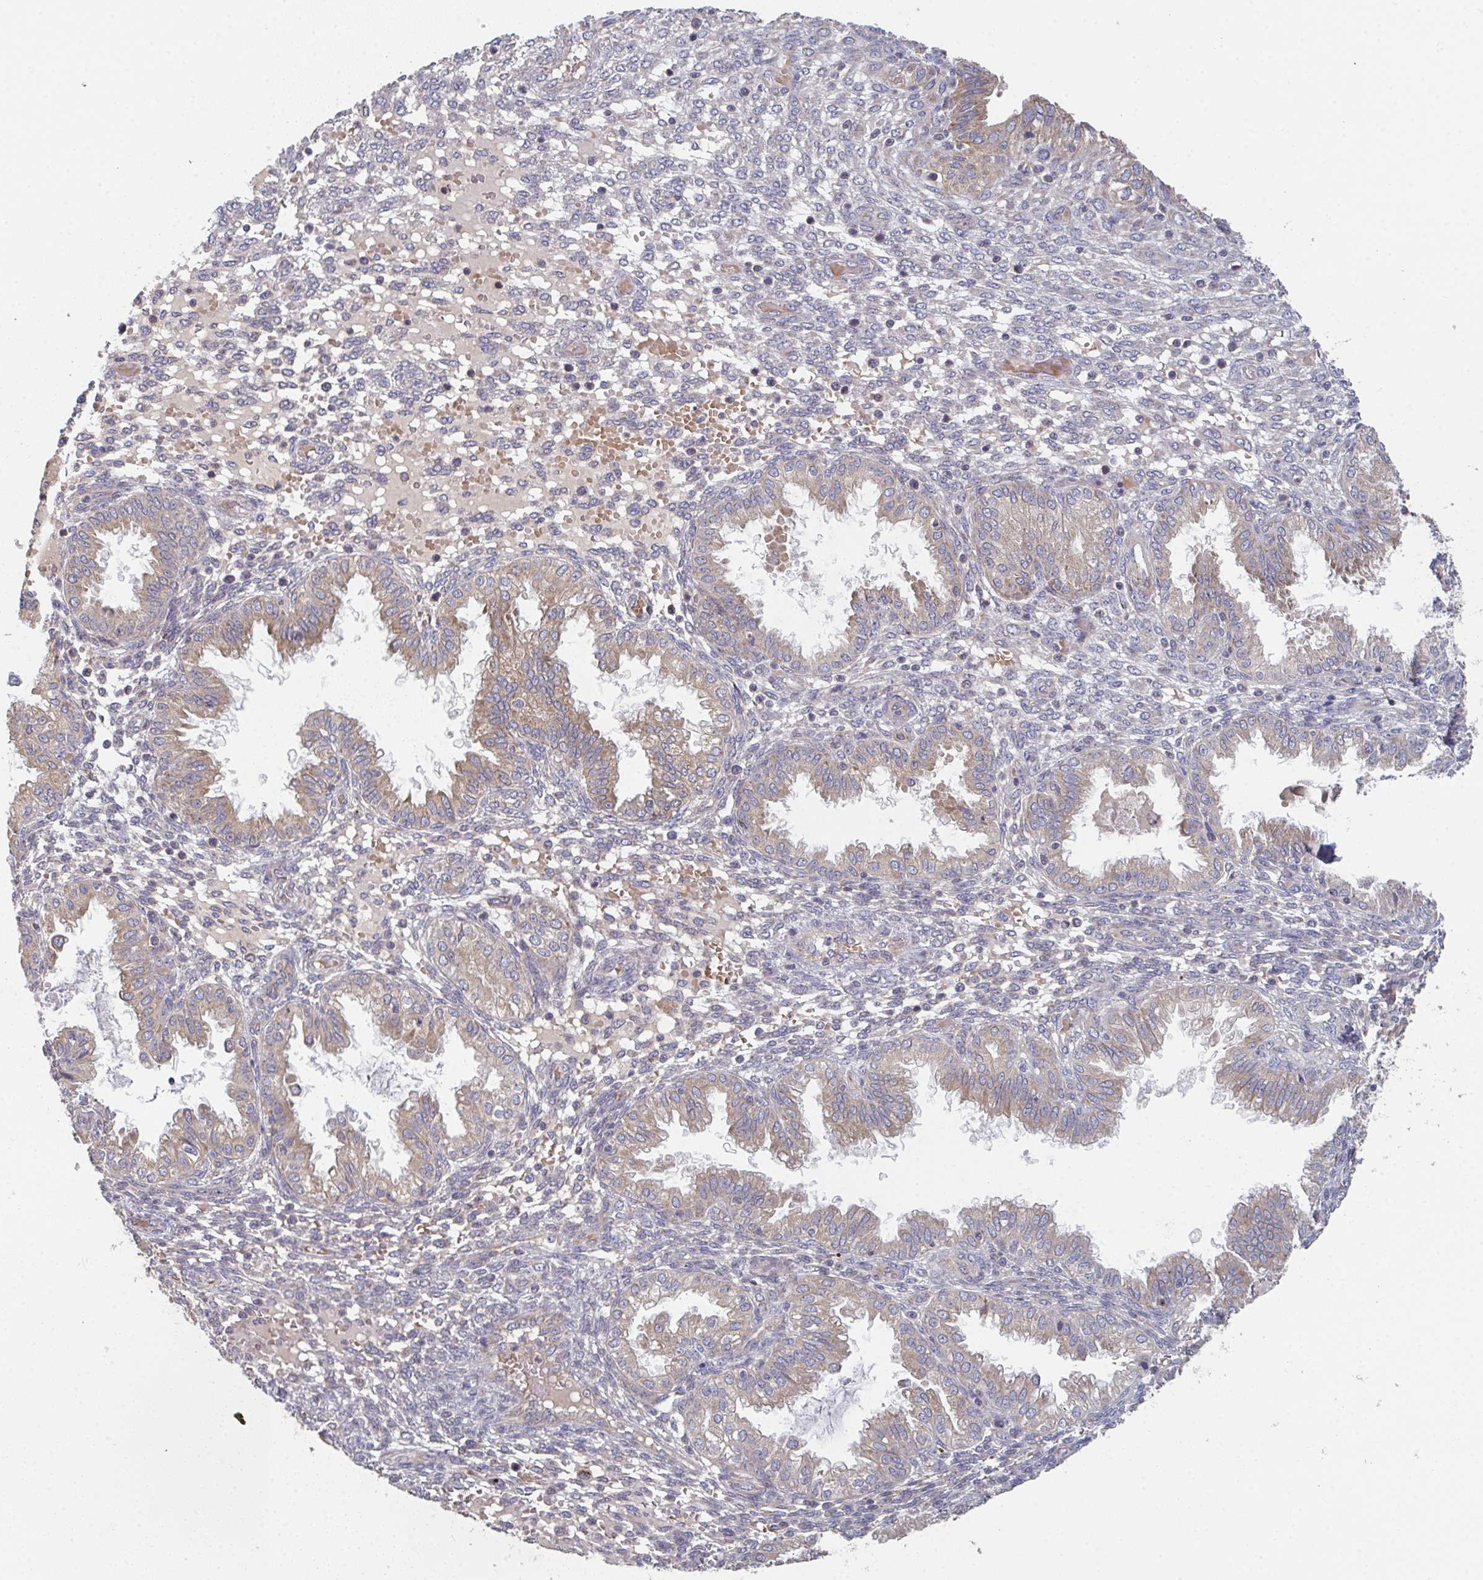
{"staining": {"intensity": "negative", "quantity": "none", "location": "none"}, "tissue": "endometrium", "cell_type": "Cells in endometrial stroma", "image_type": "normal", "snomed": [{"axis": "morphology", "description": "Normal tissue, NOS"}, {"axis": "topography", "description": "Endometrium"}], "caption": "Immunohistochemistry image of normal endometrium stained for a protein (brown), which demonstrates no staining in cells in endometrial stroma. The staining is performed using DAB (3,3'-diaminobenzidine) brown chromogen with nuclei counter-stained in using hematoxylin.", "gene": "ELOVL1", "patient": {"sex": "female", "age": 33}}